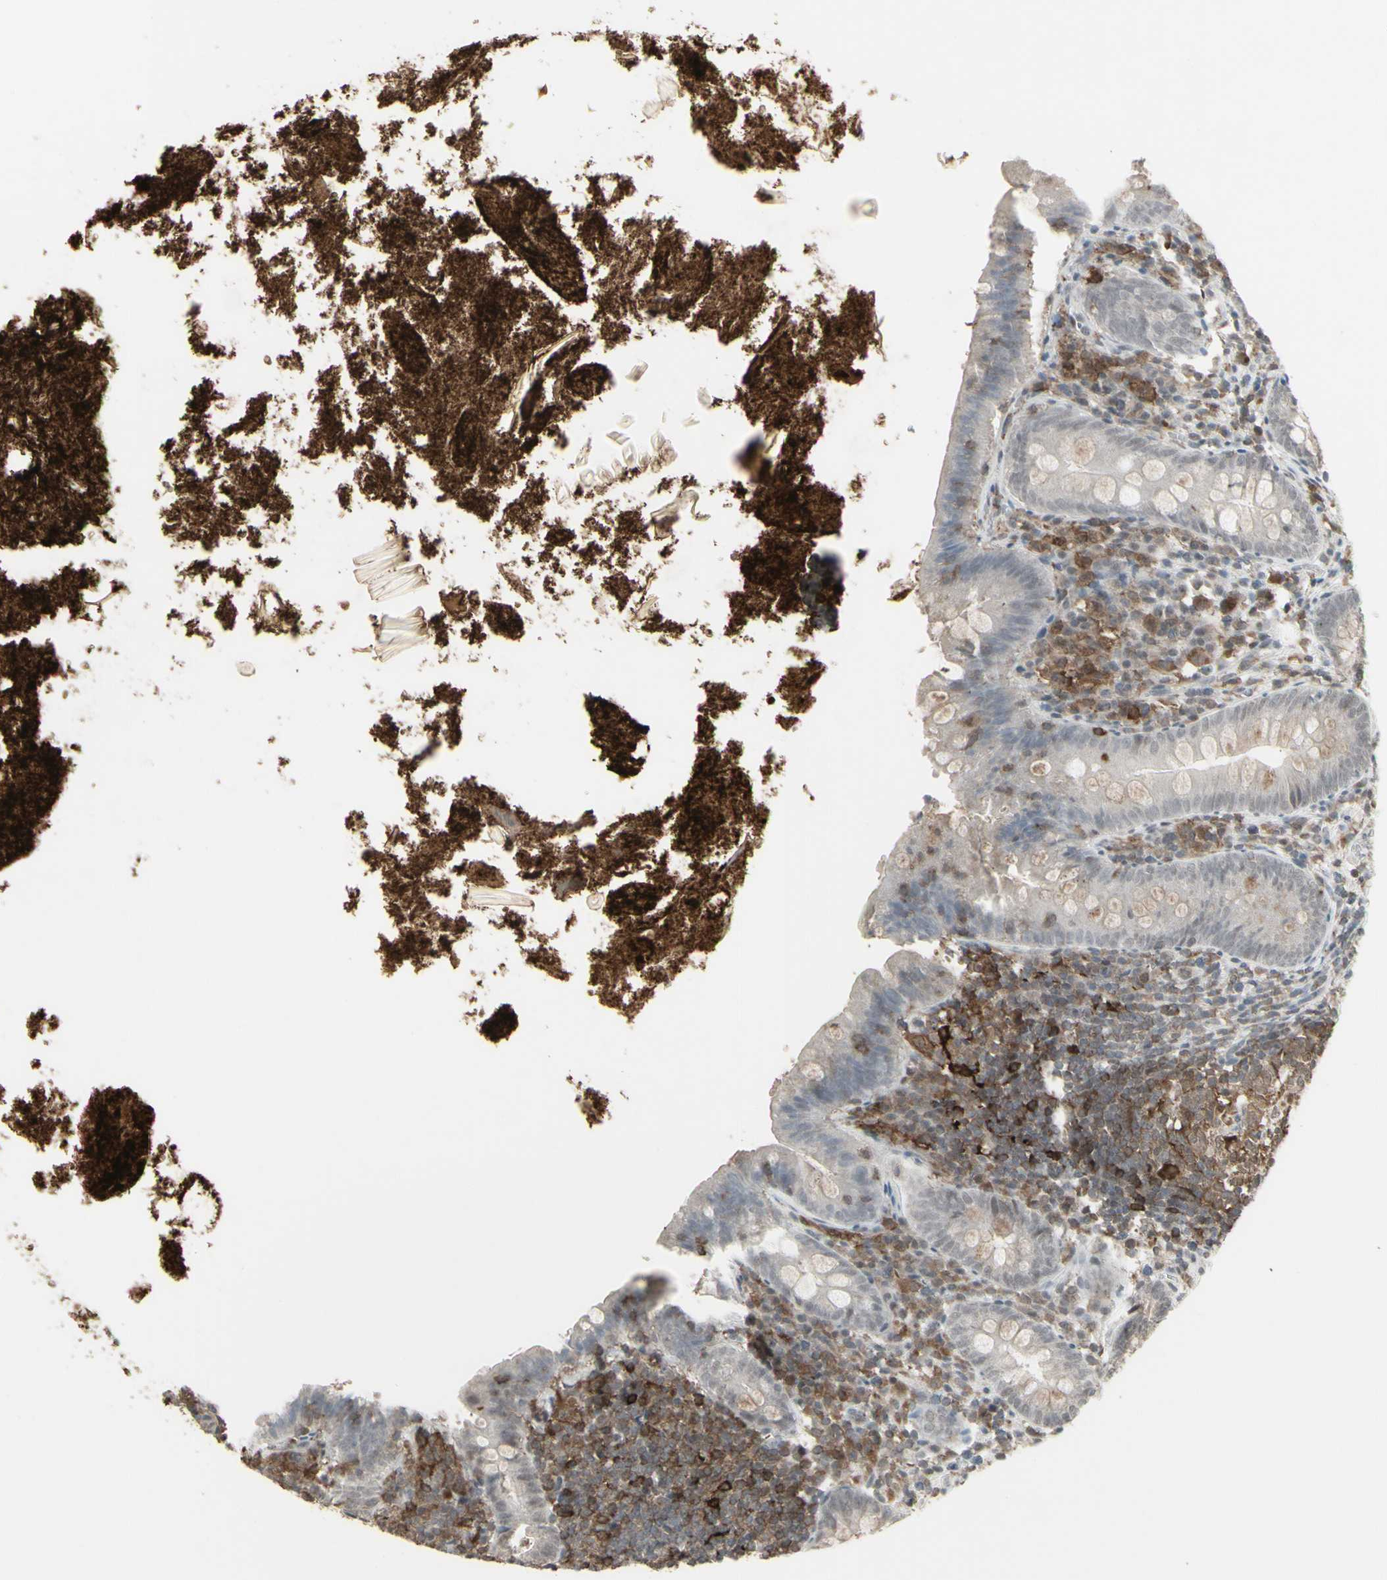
{"staining": {"intensity": "moderate", "quantity": "<25%", "location": "cytoplasmic/membranous"}, "tissue": "appendix", "cell_type": "Glandular cells", "image_type": "normal", "snomed": [{"axis": "morphology", "description": "Normal tissue, NOS"}, {"axis": "topography", "description": "Appendix"}], "caption": "A brown stain labels moderate cytoplasmic/membranous staining of a protein in glandular cells of normal appendix. (Brightfield microscopy of DAB IHC at high magnification).", "gene": "SAMSN1", "patient": {"sex": "male", "age": 52}}